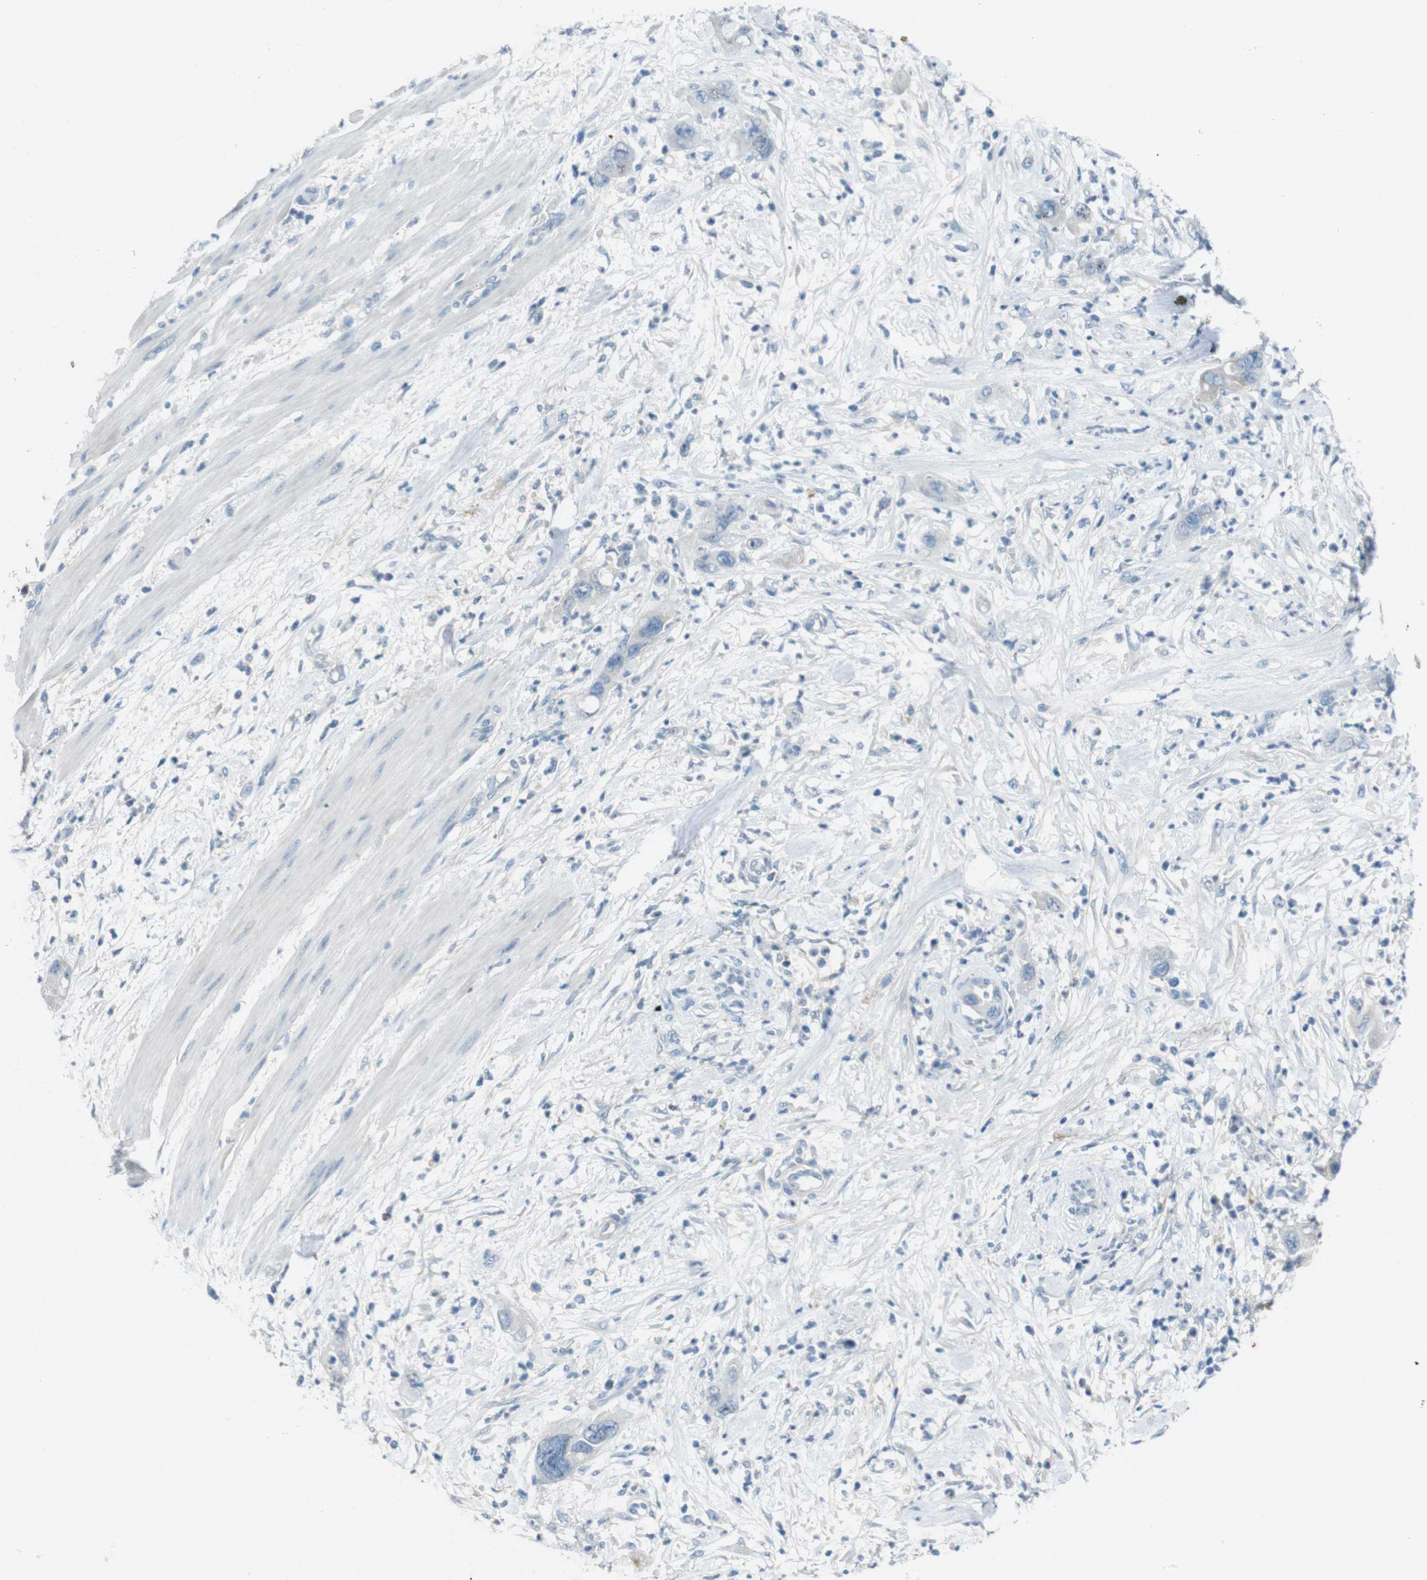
{"staining": {"intensity": "negative", "quantity": "none", "location": "none"}, "tissue": "pancreatic cancer", "cell_type": "Tumor cells", "image_type": "cancer", "snomed": [{"axis": "morphology", "description": "Adenocarcinoma, NOS"}, {"axis": "topography", "description": "Pancreas"}], "caption": "Tumor cells show no significant protein staining in pancreatic cancer.", "gene": "ENTPD7", "patient": {"sex": "female", "age": 71}}